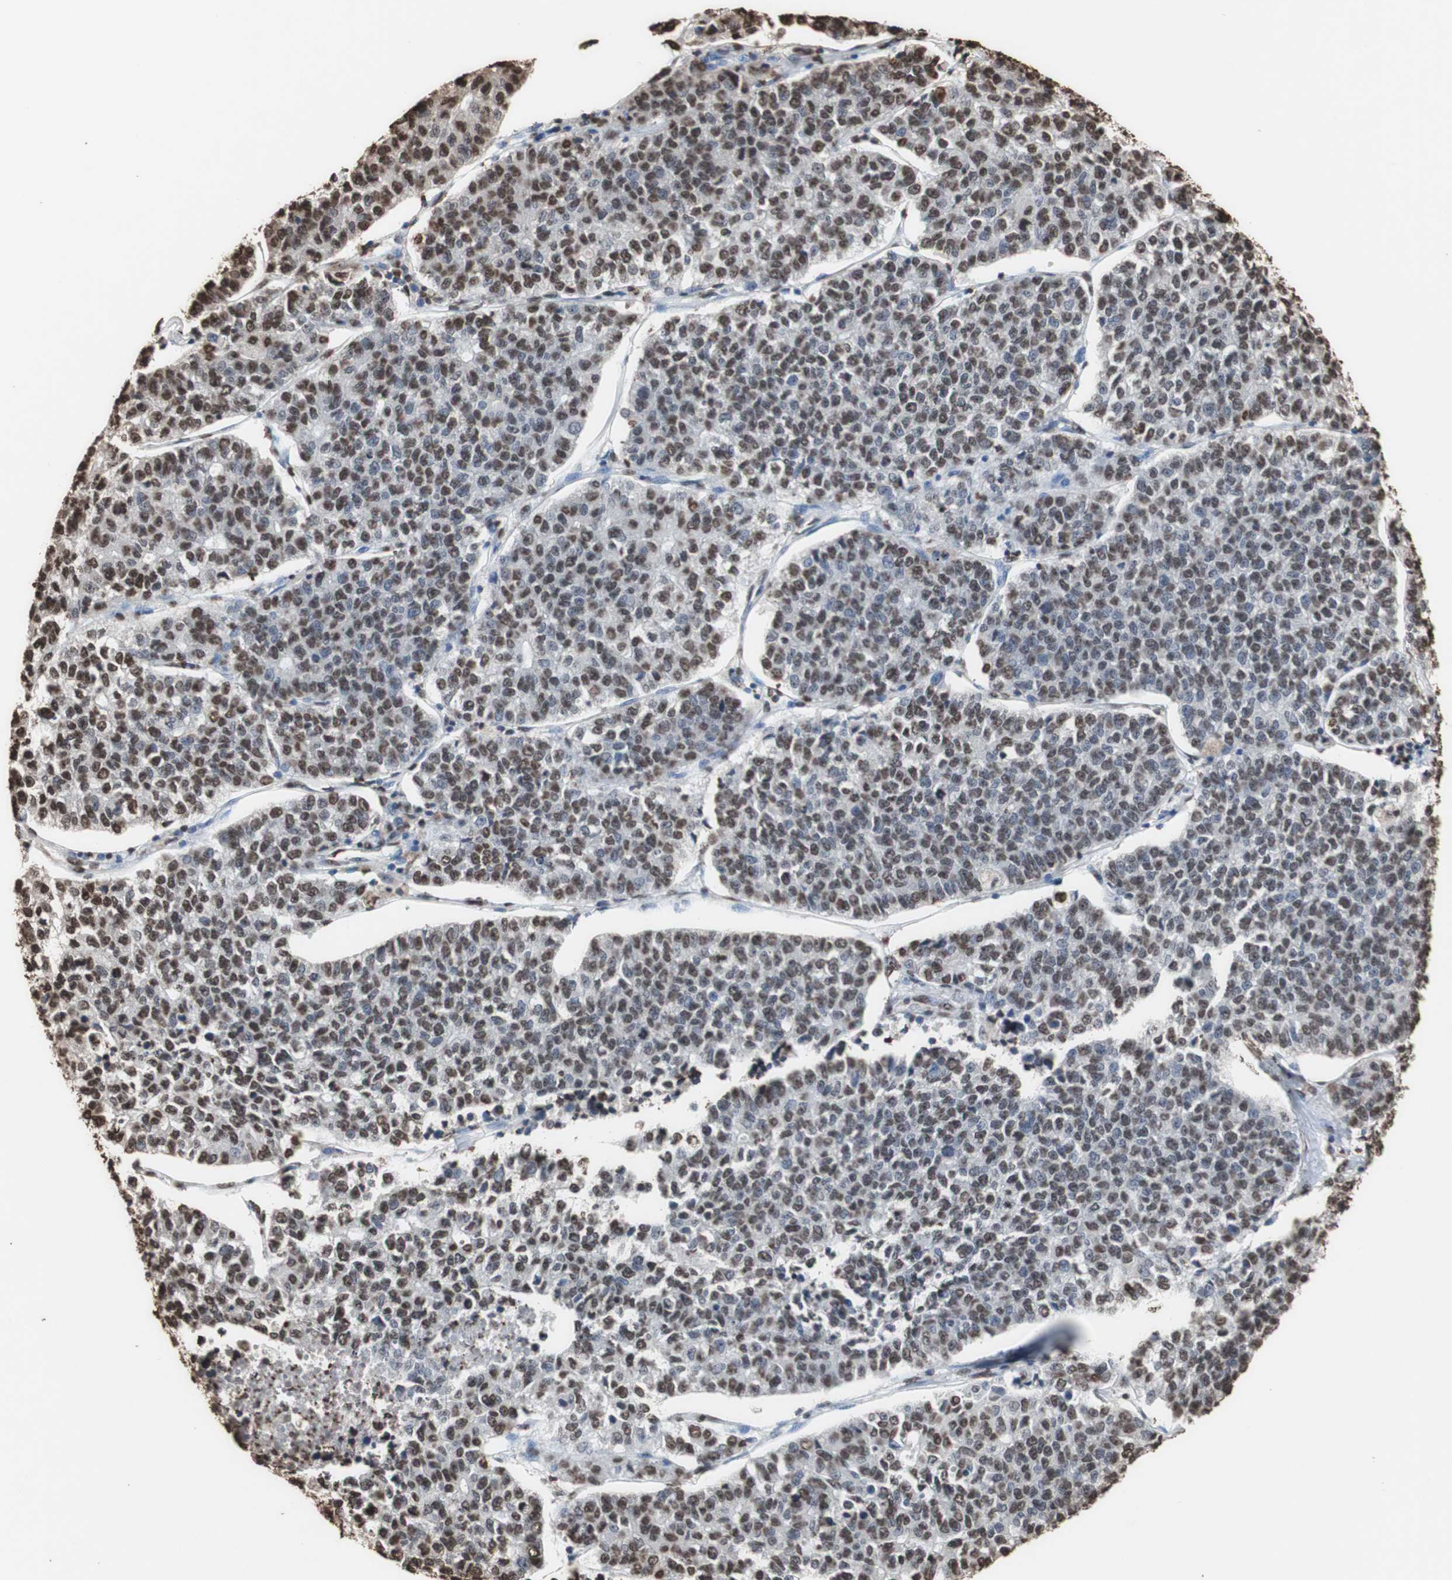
{"staining": {"intensity": "strong", "quantity": ">75%", "location": "cytoplasmic/membranous,nuclear"}, "tissue": "lung cancer", "cell_type": "Tumor cells", "image_type": "cancer", "snomed": [{"axis": "morphology", "description": "Adenocarcinoma, NOS"}, {"axis": "topography", "description": "Lung"}], "caption": "Immunohistochemical staining of human adenocarcinoma (lung) reveals high levels of strong cytoplasmic/membranous and nuclear protein positivity in about >75% of tumor cells.", "gene": "PIDD1", "patient": {"sex": "male", "age": 49}}